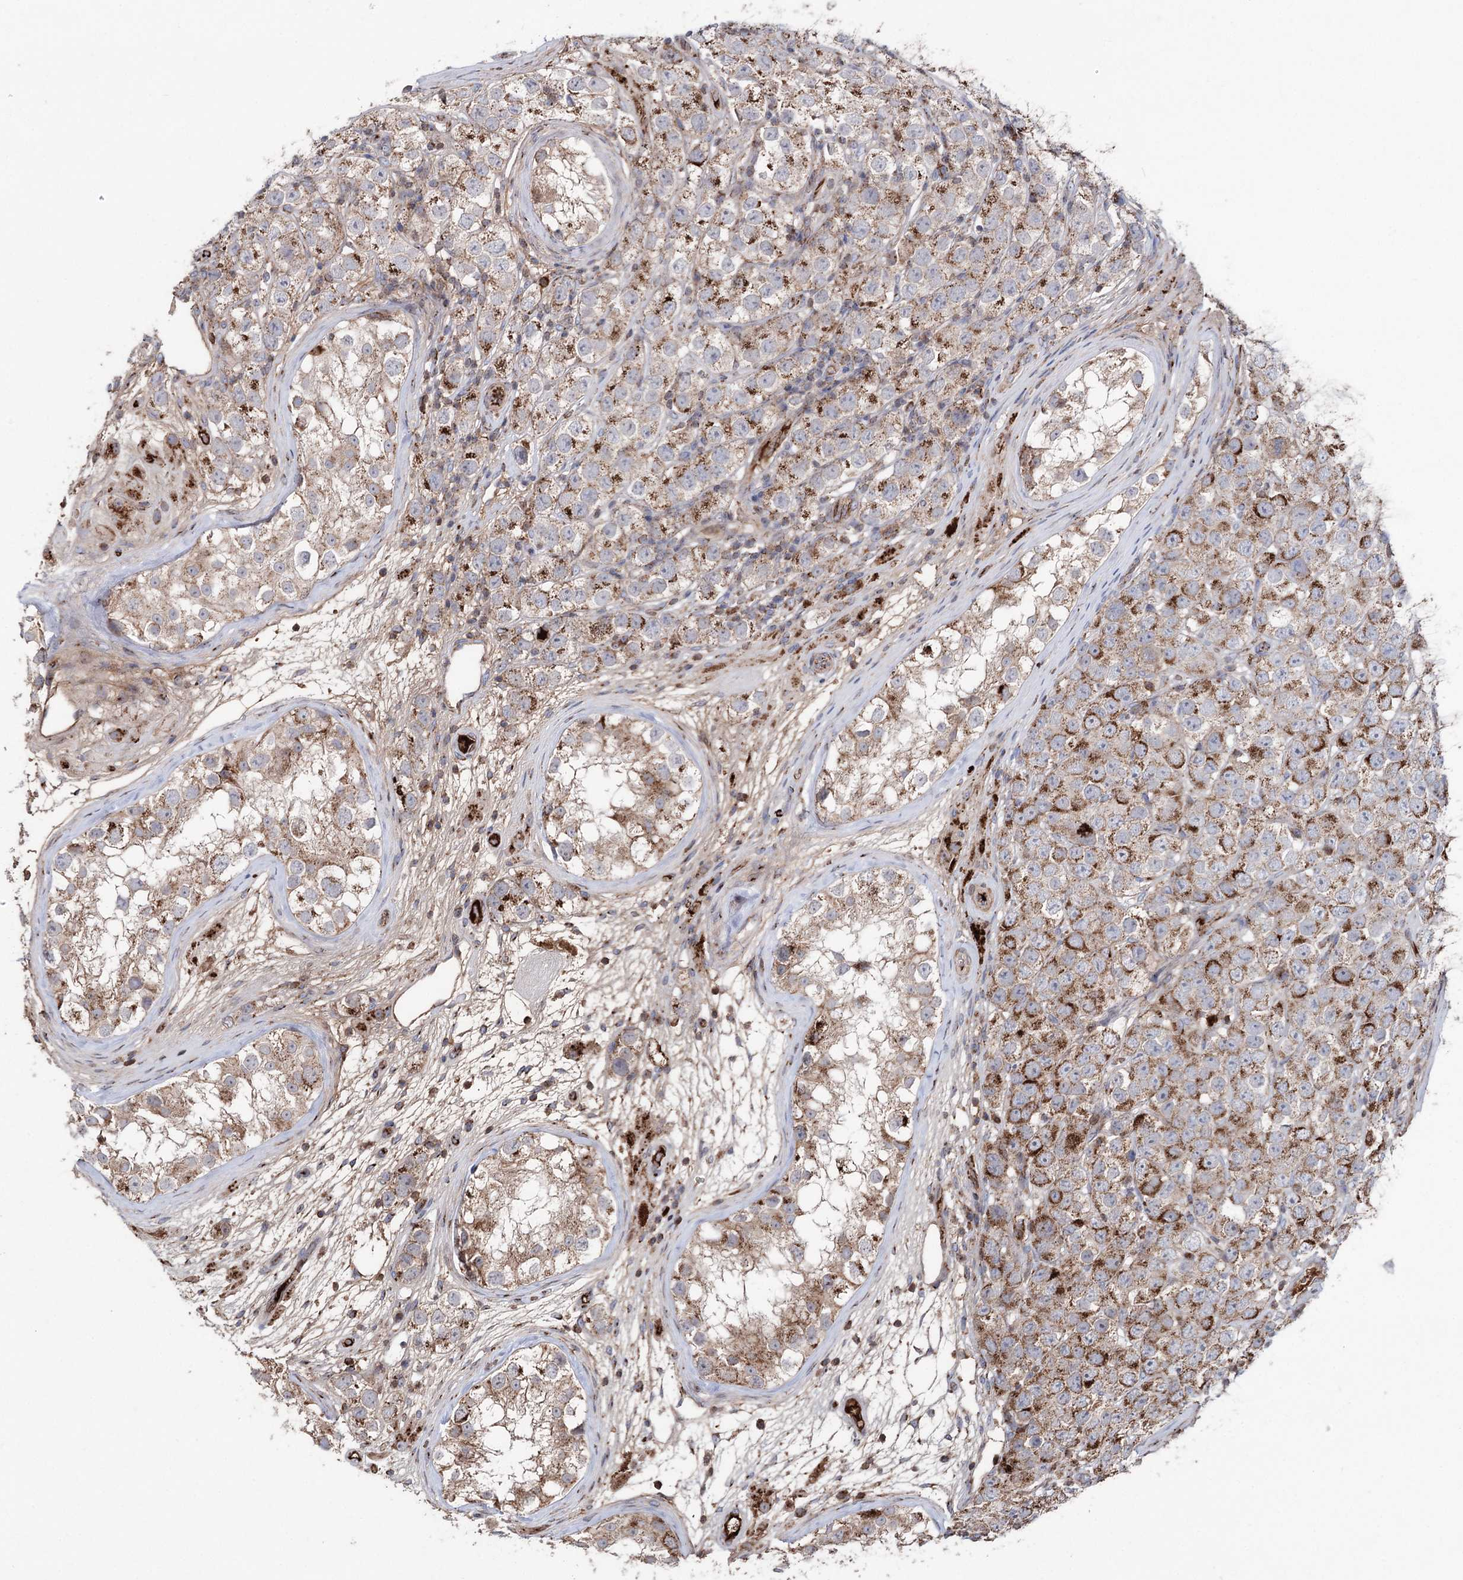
{"staining": {"intensity": "strong", "quantity": "25%-75%", "location": "cytoplasmic/membranous"}, "tissue": "testis cancer", "cell_type": "Tumor cells", "image_type": "cancer", "snomed": [{"axis": "morphology", "description": "Seminoma, NOS"}, {"axis": "topography", "description": "Testis"}], "caption": "About 25%-75% of tumor cells in human seminoma (testis) exhibit strong cytoplasmic/membranous protein staining as visualized by brown immunohistochemical staining.", "gene": "ARHGAP20", "patient": {"sex": "male", "age": 28}}